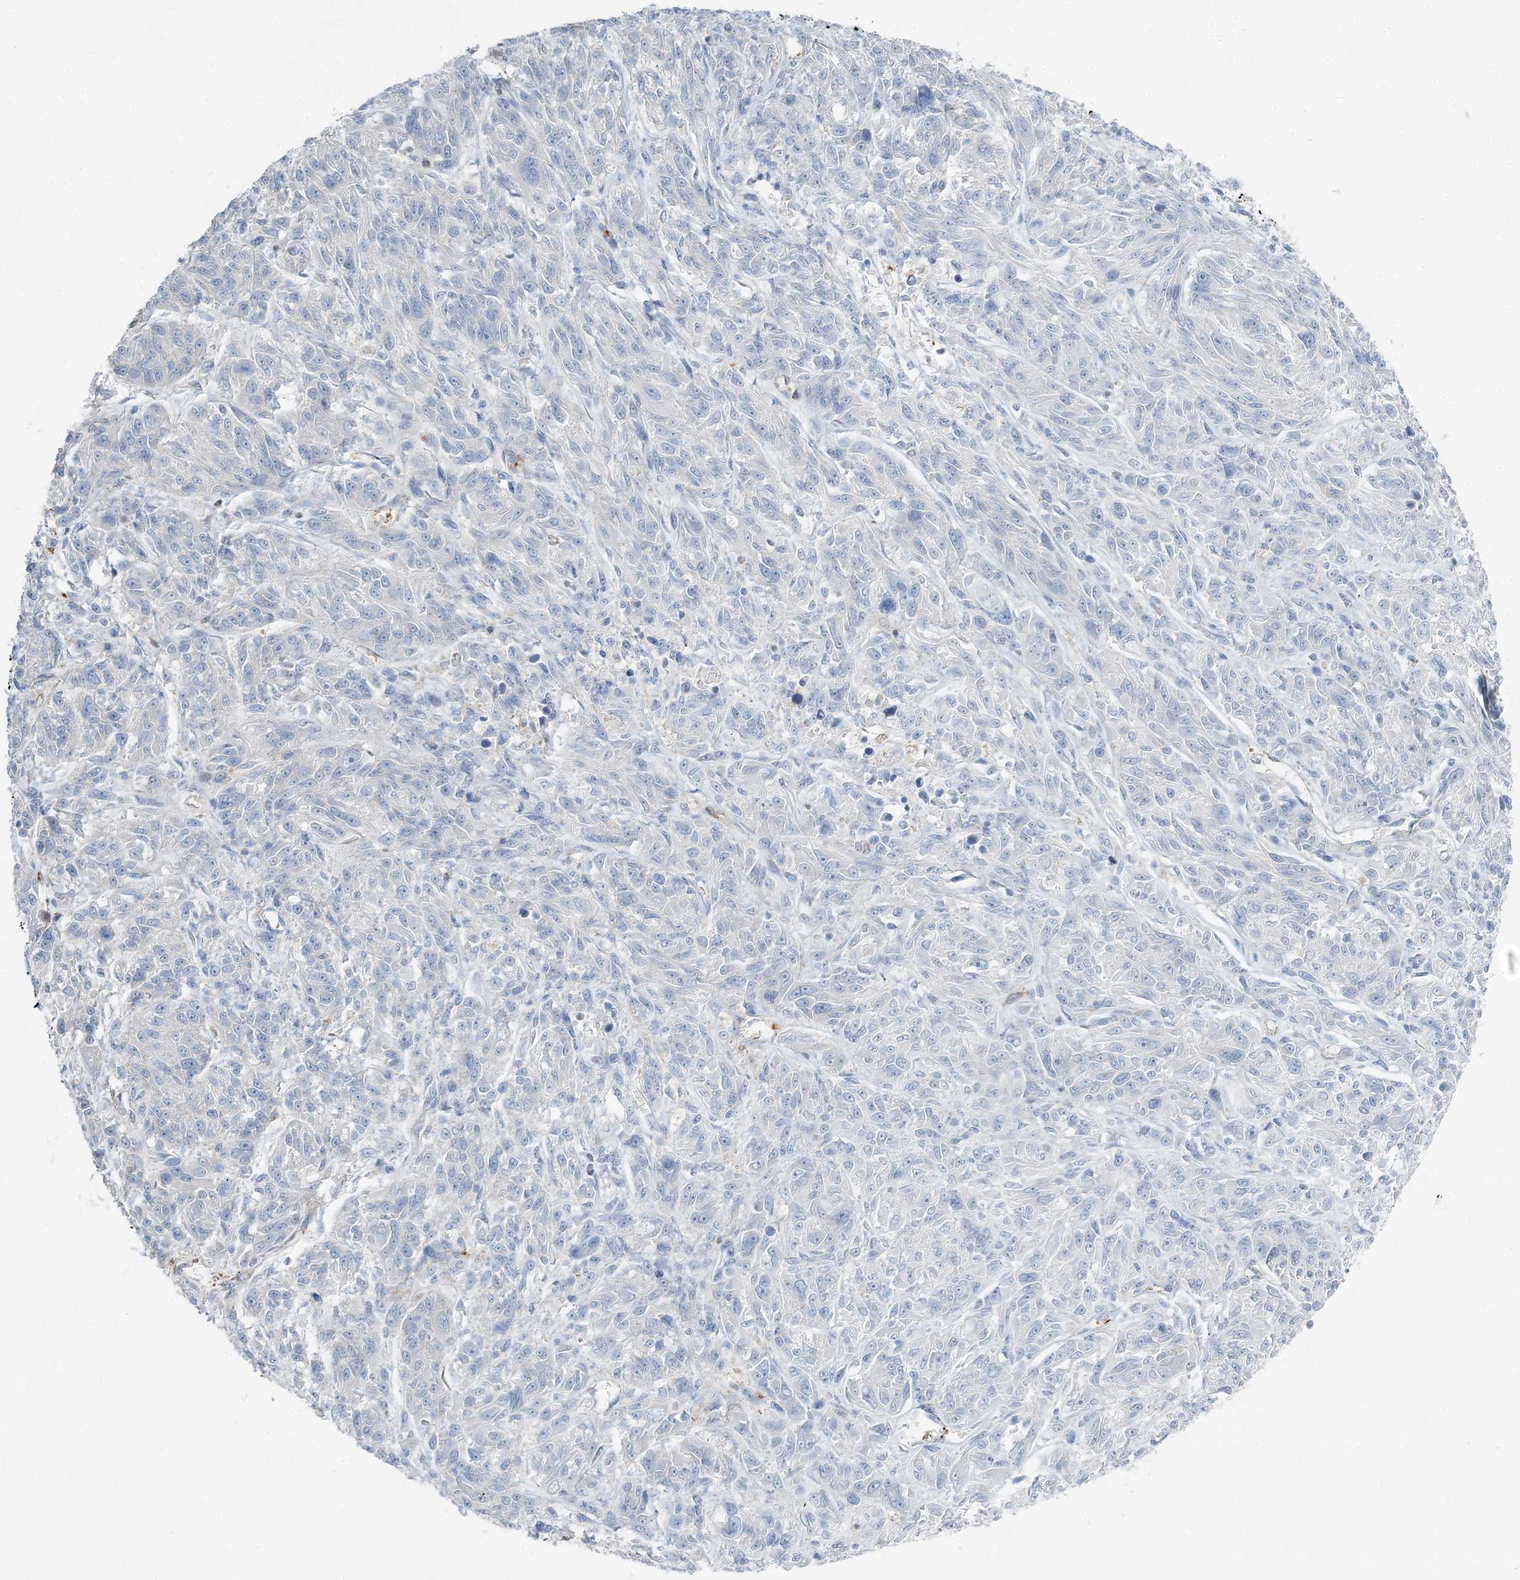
{"staining": {"intensity": "negative", "quantity": "none", "location": "none"}, "tissue": "melanoma", "cell_type": "Tumor cells", "image_type": "cancer", "snomed": [{"axis": "morphology", "description": "Malignant melanoma, NOS"}, {"axis": "topography", "description": "Skin"}], "caption": "Melanoma stained for a protein using immunohistochemistry exhibits no expression tumor cells.", "gene": "CUEDC2", "patient": {"sex": "male", "age": 53}}